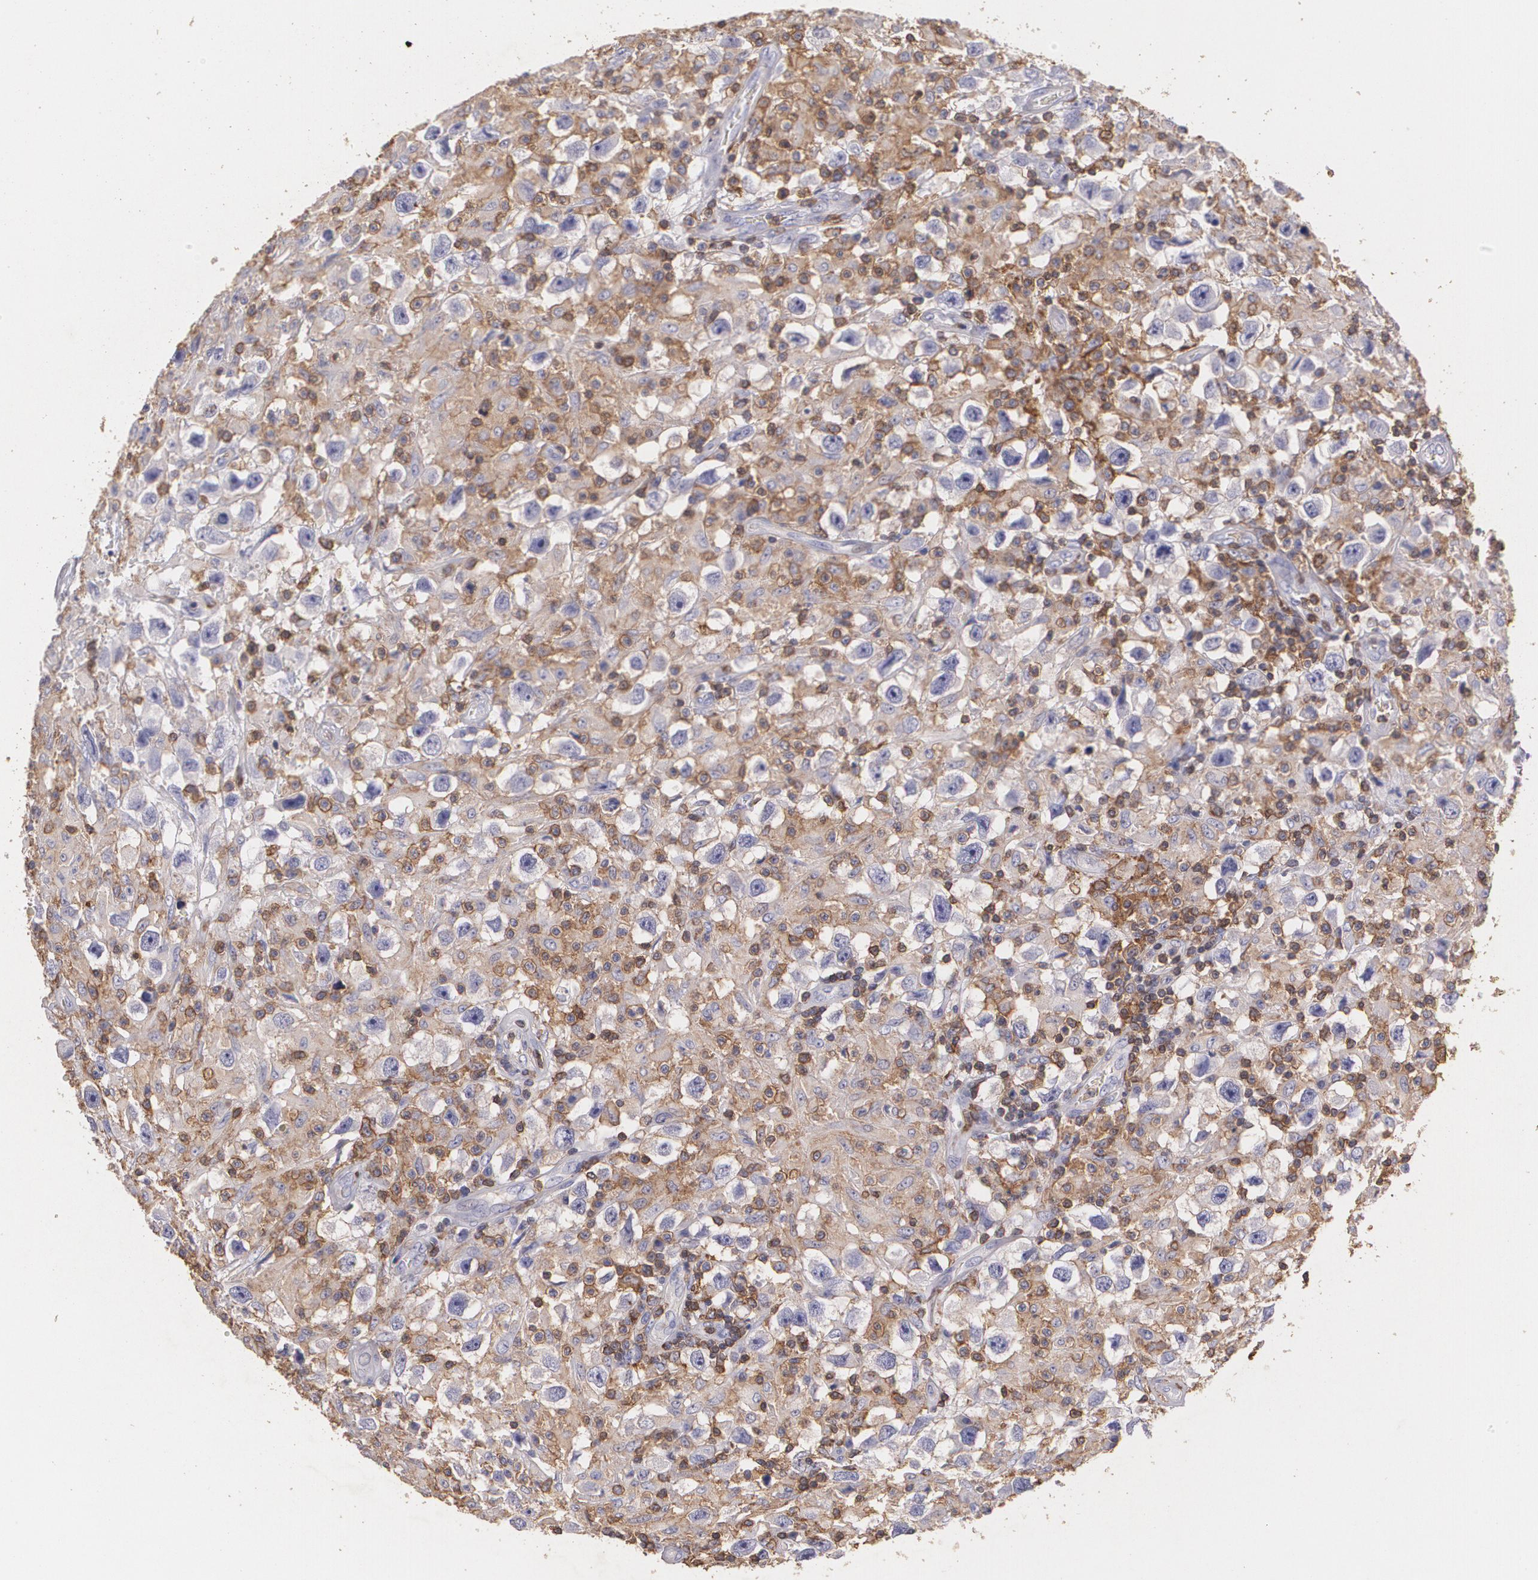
{"staining": {"intensity": "moderate", "quantity": "25%-75%", "location": "cytoplasmic/membranous"}, "tissue": "testis cancer", "cell_type": "Tumor cells", "image_type": "cancer", "snomed": [{"axis": "morphology", "description": "Seminoma, NOS"}, {"axis": "topography", "description": "Testis"}], "caption": "Immunohistochemistry photomicrograph of seminoma (testis) stained for a protein (brown), which shows medium levels of moderate cytoplasmic/membranous expression in about 25%-75% of tumor cells.", "gene": "TGFBR1", "patient": {"sex": "male", "age": 34}}